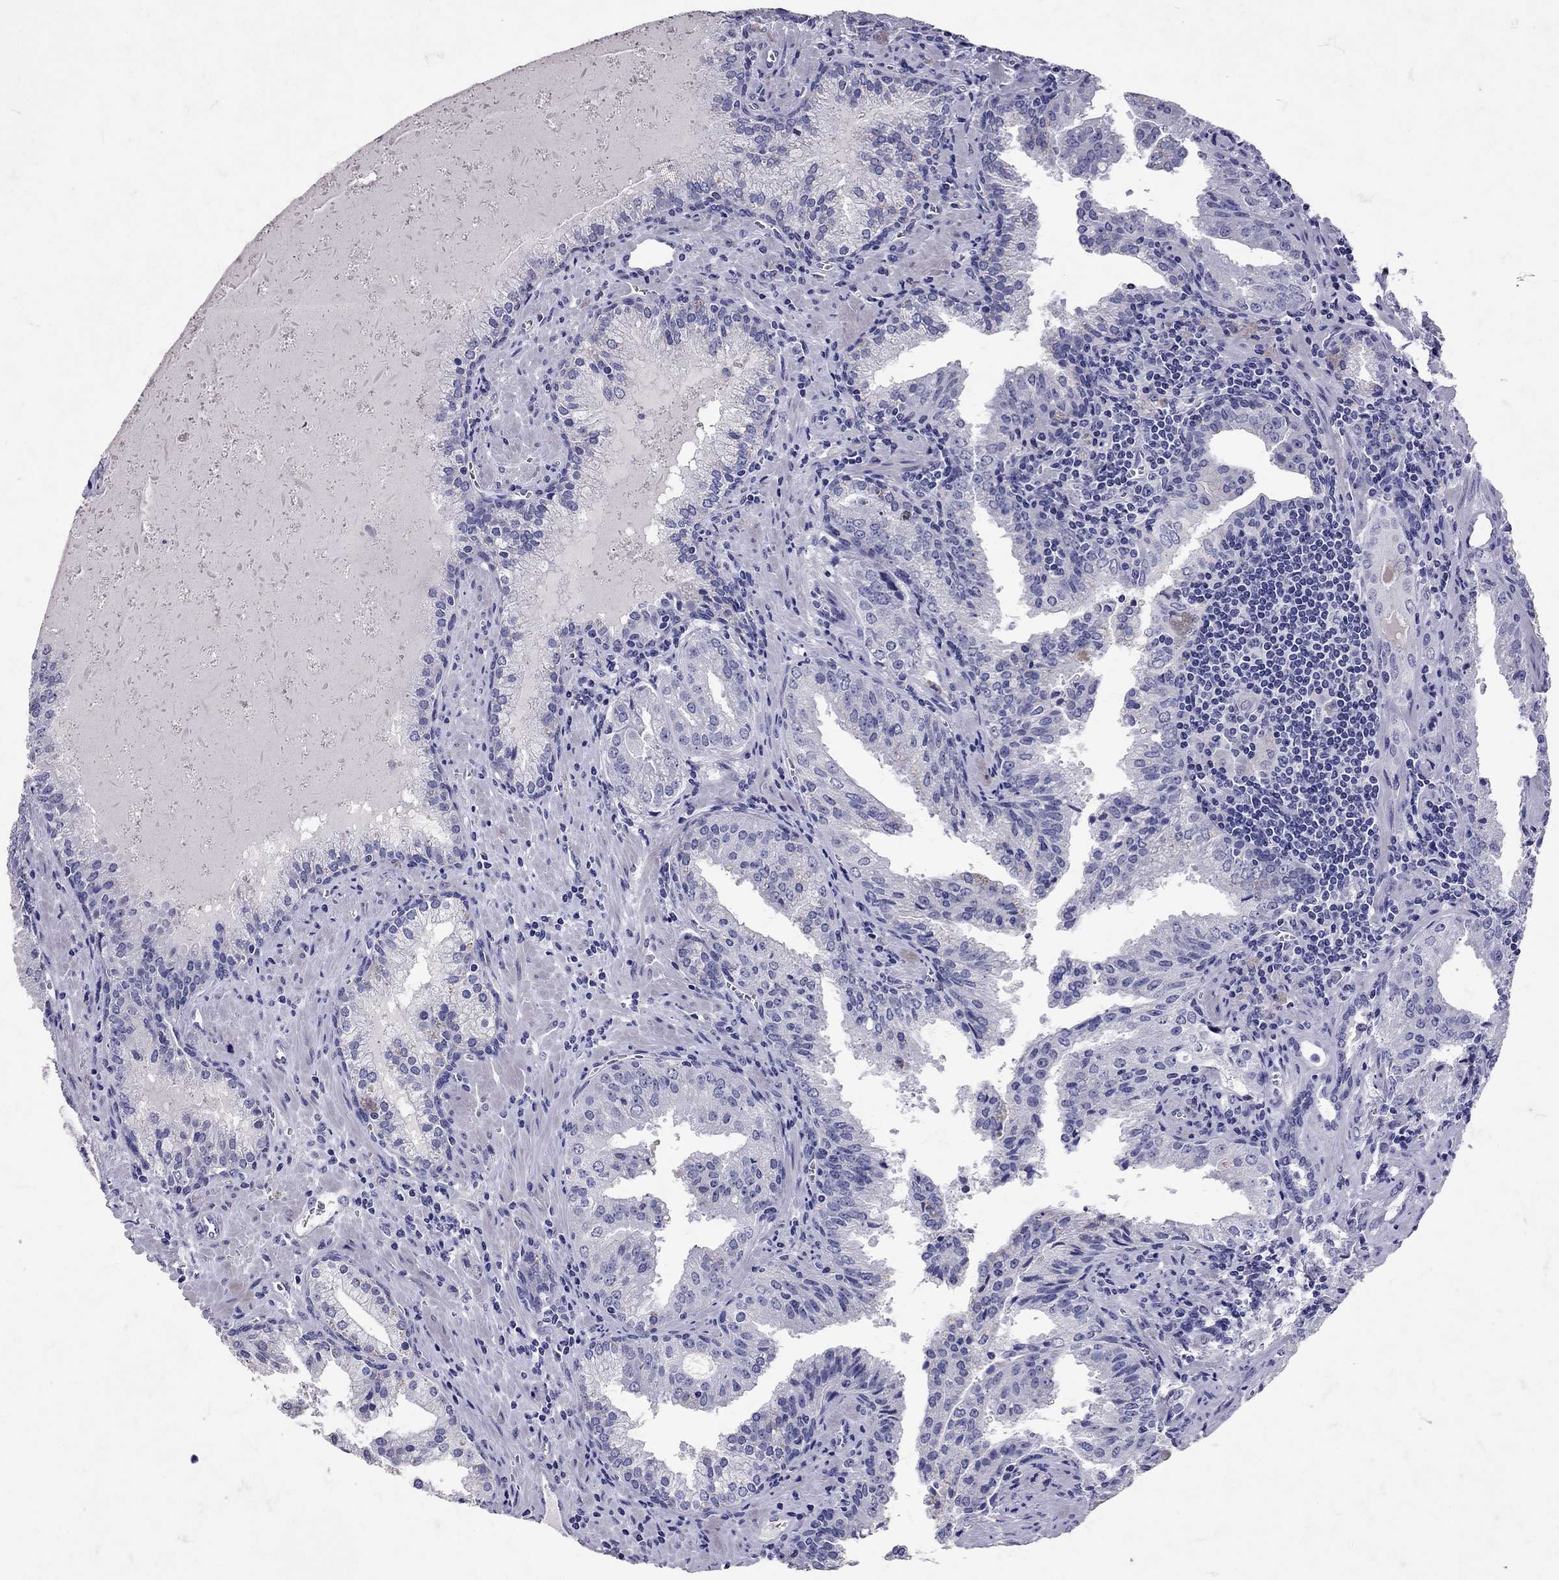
{"staining": {"intensity": "negative", "quantity": "none", "location": "none"}, "tissue": "prostate cancer", "cell_type": "Tumor cells", "image_type": "cancer", "snomed": [{"axis": "morphology", "description": "Adenocarcinoma, High grade"}, {"axis": "topography", "description": "Prostate"}], "caption": "Adenocarcinoma (high-grade) (prostate) stained for a protein using immunohistochemistry shows no positivity tumor cells.", "gene": "SST", "patient": {"sex": "male", "age": 68}}